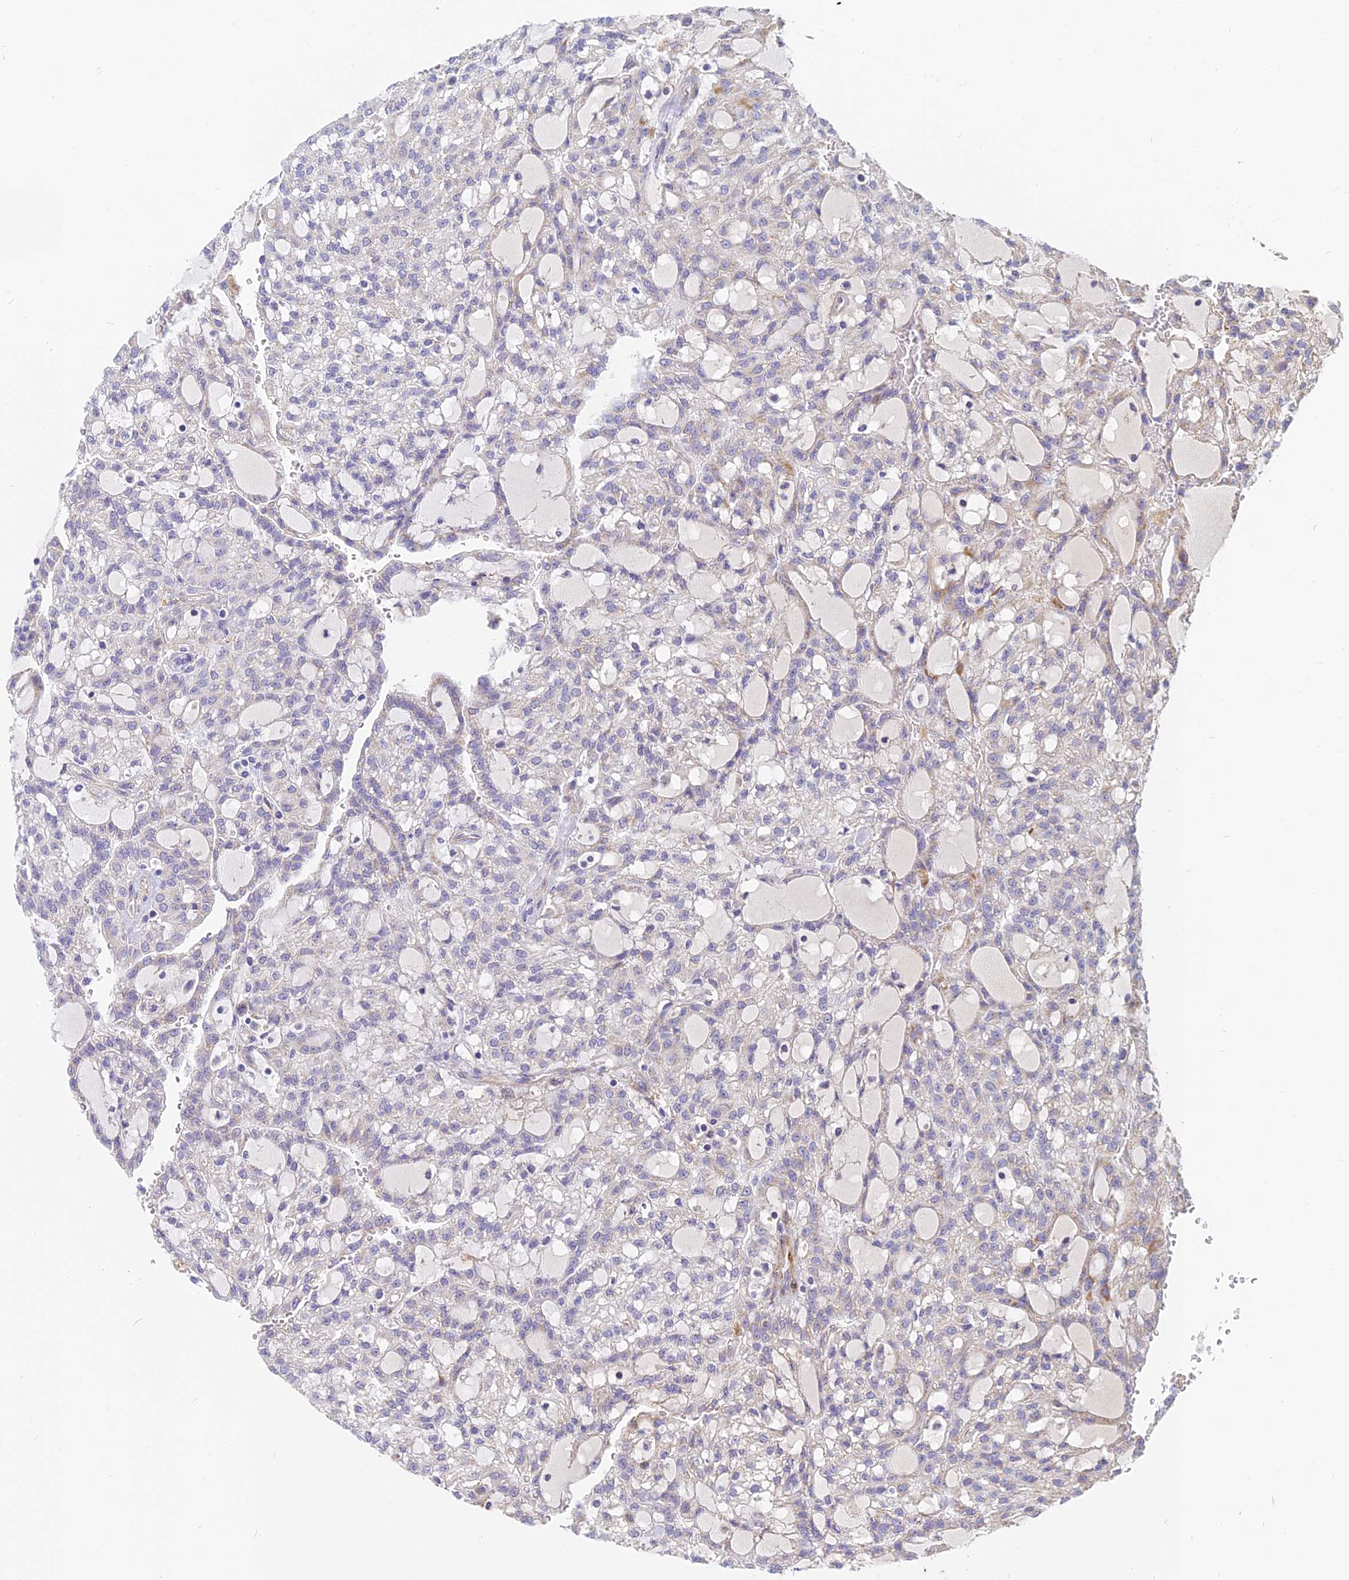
{"staining": {"intensity": "negative", "quantity": "none", "location": "none"}, "tissue": "renal cancer", "cell_type": "Tumor cells", "image_type": "cancer", "snomed": [{"axis": "morphology", "description": "Adenocarcinoma, NOS"}, {"axis": "topography", "description": "Kidney"}], "caption": "High magnification brightfield microscopy of renal adenocarcinoma stained with DAB (brown) and counterstained with hematoxylin (blue): tumor cells show no significant staining.", "gene": "MRPL15", "patient": {"sex": "male", "age": 63}}